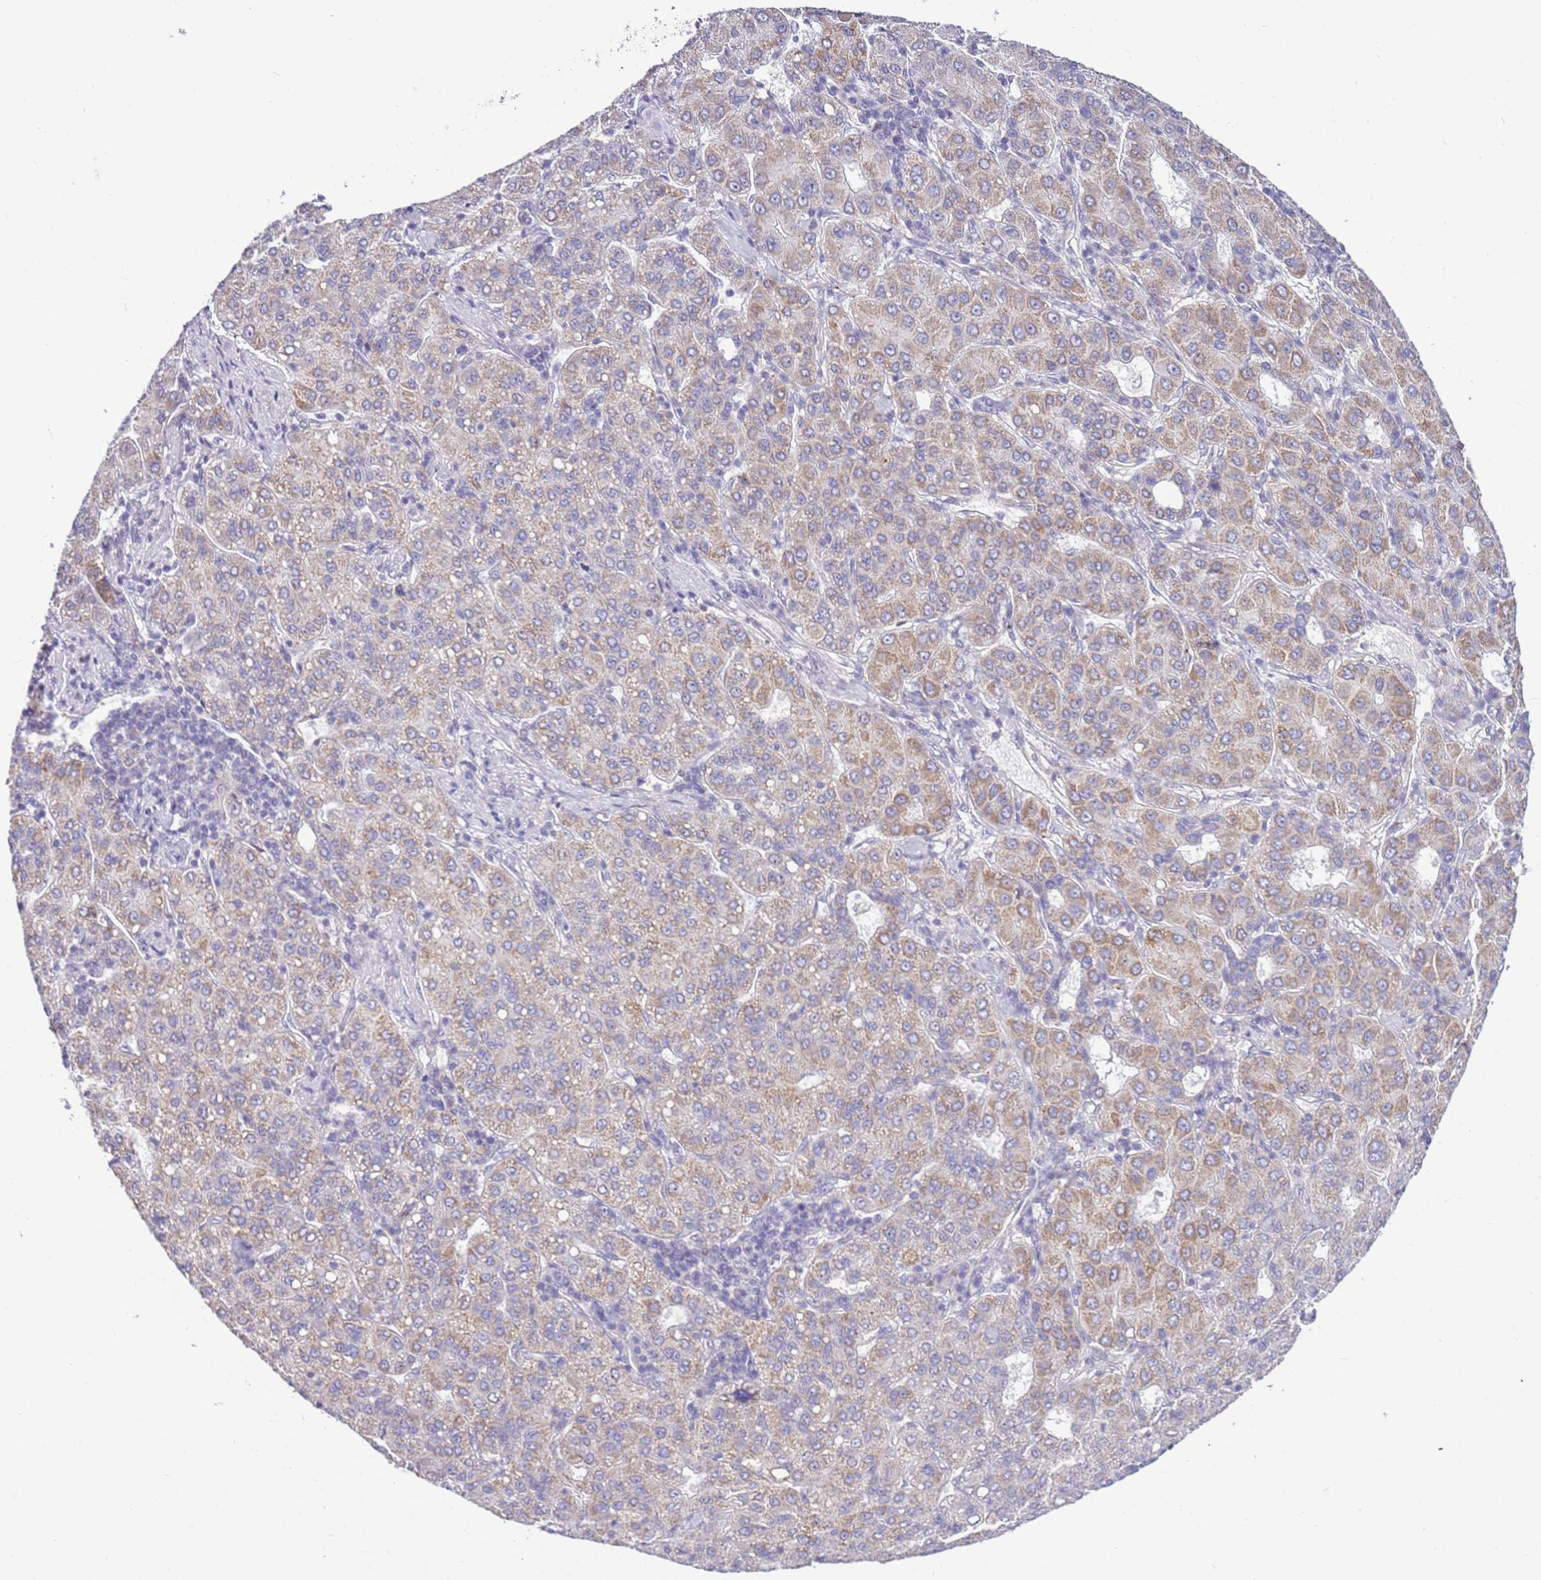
{"staining": {"intensity": "moderate", "quantity": ">75%", "location": "cytoplasmic/membranous"}, "tissue": "liver cancer", "cell_type": "Tumor cells", "image_type": "cancer", "snomed": [{"axis": "morphology", "description": "Carcinoma, Hepatocellular, NOS"}, {"axis": "topography", "description": "Liver"}], "caption": "Moderate cytoplasmic/membranous staining for a protein is identified in approximately >75% of tumor cells of hepatocellular carcinoma (liver) using immunohistochemistry.", "gene": "SMIM4", "patient": {"sex": "male", "age": 65}}